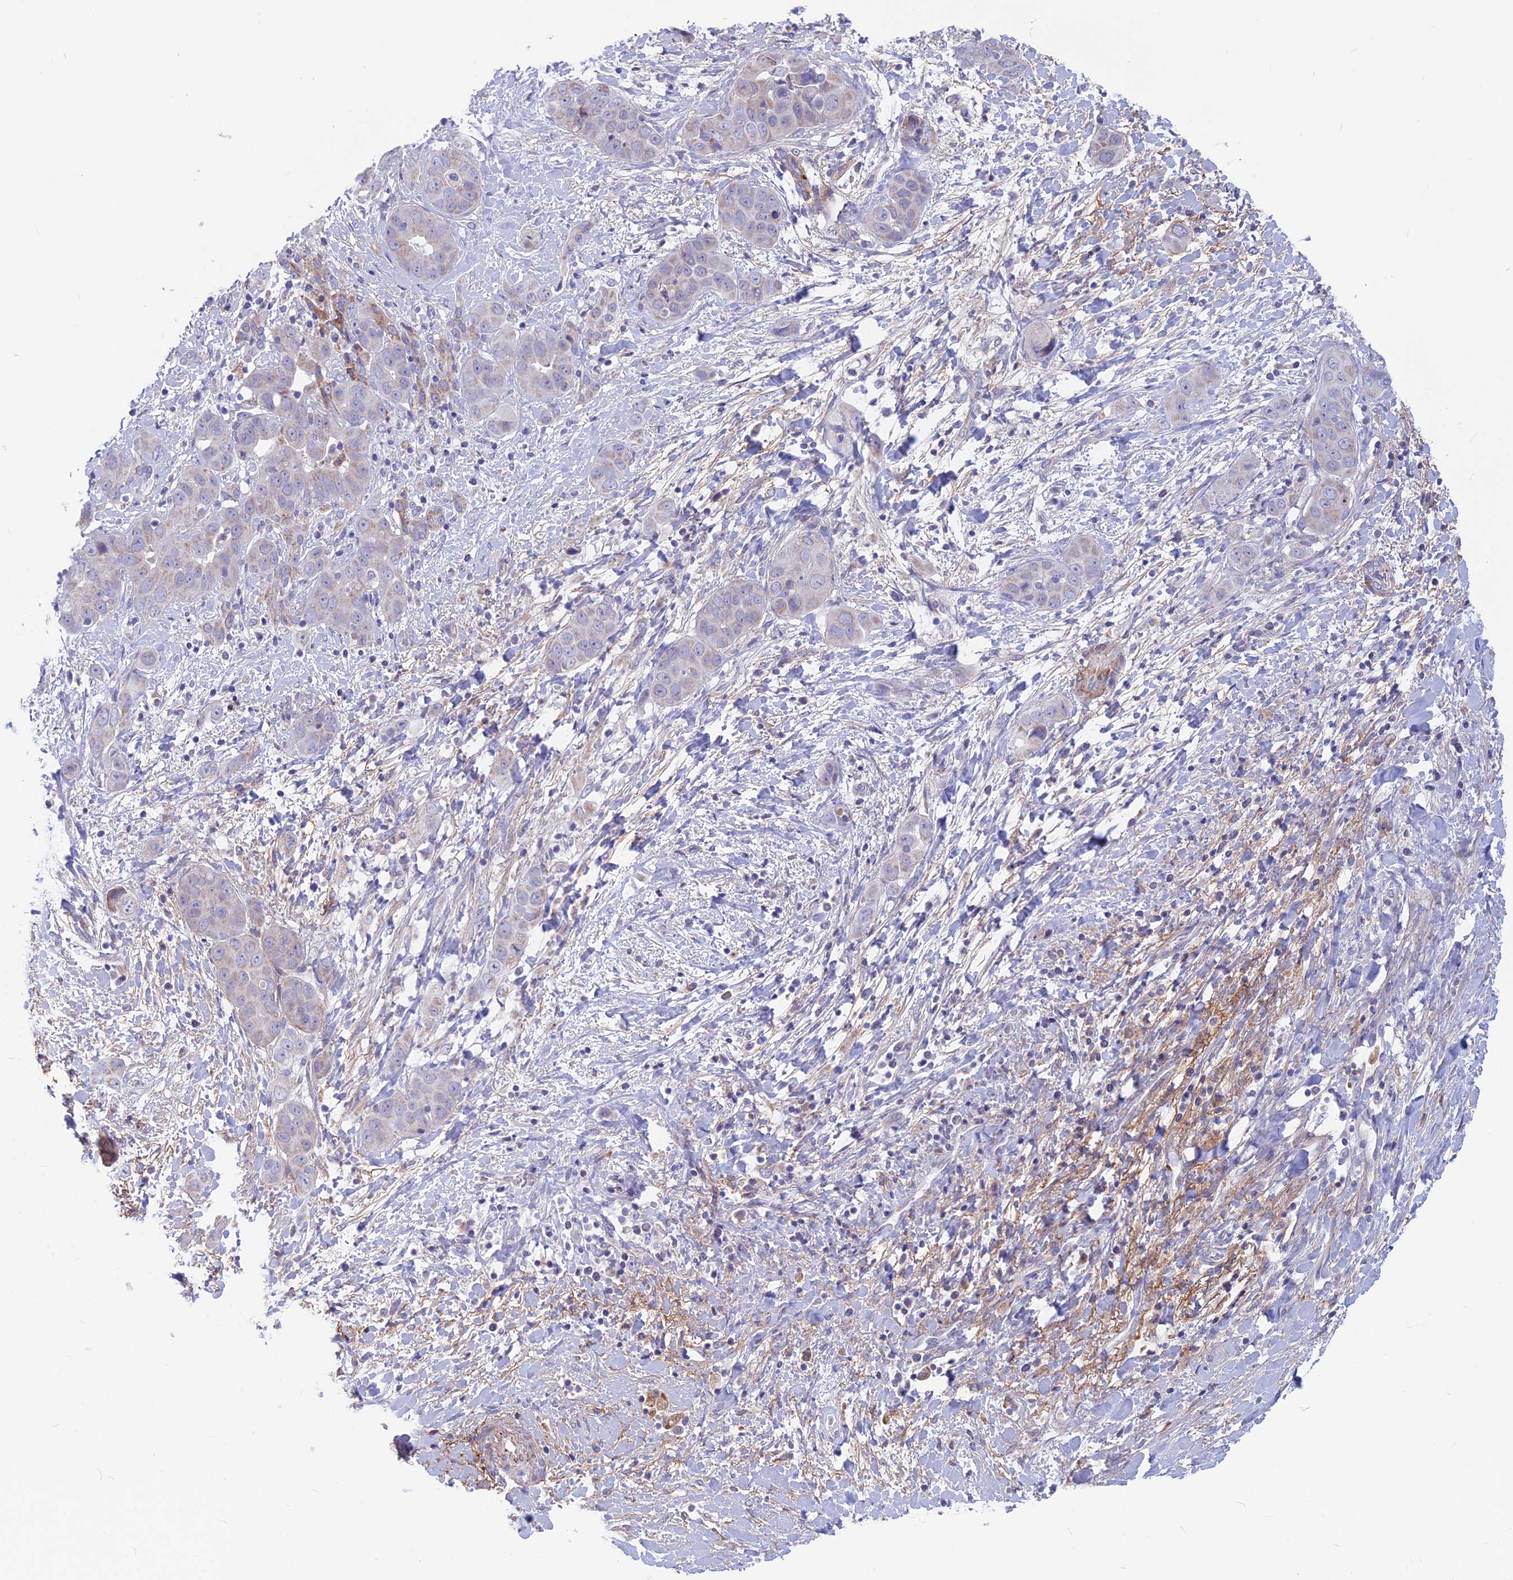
{"staining": {"intensity": "negative", "quantity": "none", "location": "none"}, "tissue": "liver cancer", "cell_type": "Tumor cells", "image_type": "cancer", "snomed": [{"axis": "morphology", "description": "Cholangiocarcinoma"}, {"axis": "topography", "description": "Liver"}], "caption": "There is no significant expression in tumor cells of liver cholangiocarcinoma.", "gene": "PLAC9", "patient": {"sex": "female", "age": 52}}